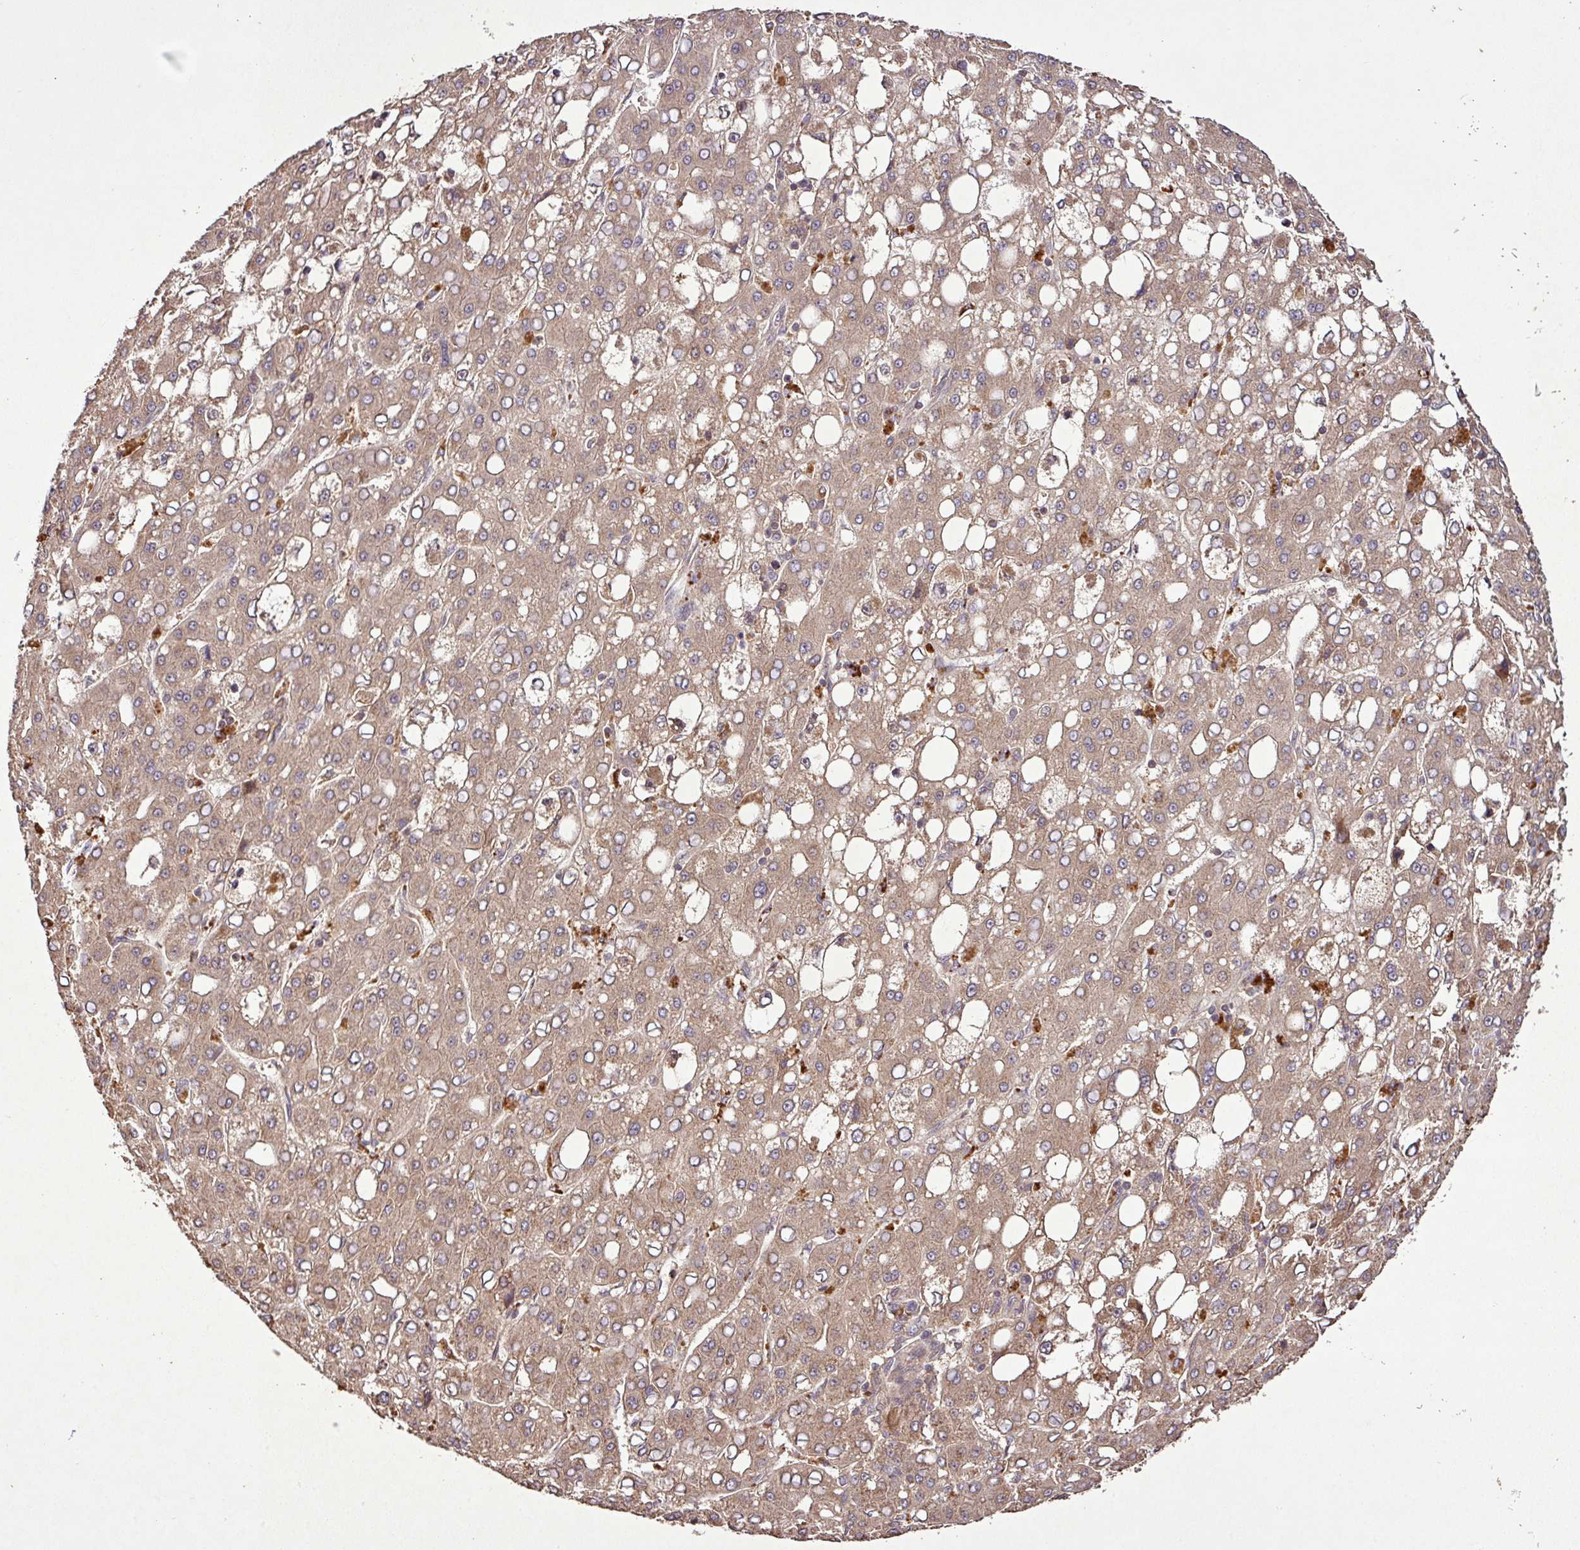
{"staining": {"intensity": "moderate", "quantity": ">75%", "location": "cytoplasmic/membranous"}, "tissue": "liver cancer", "cell_type": "Tumor cells", "image_type": "cancer", "snomed": [{"axis": "morphology", "description": "Carcinoma, Hepatocellular, NOS"}, {"axis": "topography", "description": "Liver"}], "caption": "Protein expression analysis of human hepatocellular carcinoma (liver) reveals moderate cytoplasmic/membranous positivity in about >75% of tumor cells.", "gene": "FAIM", "patient": {"sex": "male", "age": 65}}